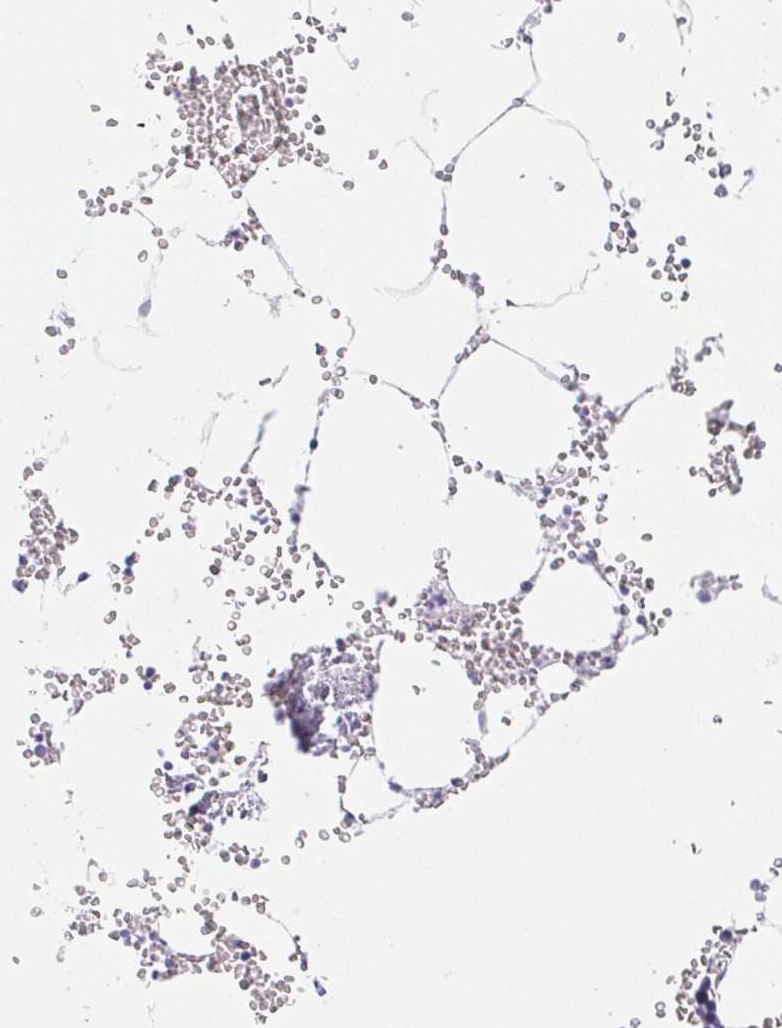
{"staining": {"intensity": "negative", "quantity": "none", "location": "none"}, "tissue": "bone marrow", "cell_type": "Hematopoietic cells", "image_type": "normal", "snomed": [{"axis": "morphology", "description": "Normal tissue, NOS"}, {"axis": "topography", "description": "Bone marrow"}], "caption": "High power microscopy photomicrograph of an immunohistochemistry photomicrograph of unremarkable bone marrow, revealing no significant positivity in hematopoietic cells. Nuclei are stained in blue.", "gene": "VGLL1", "patient": {"sex": "male", "age": 54}}